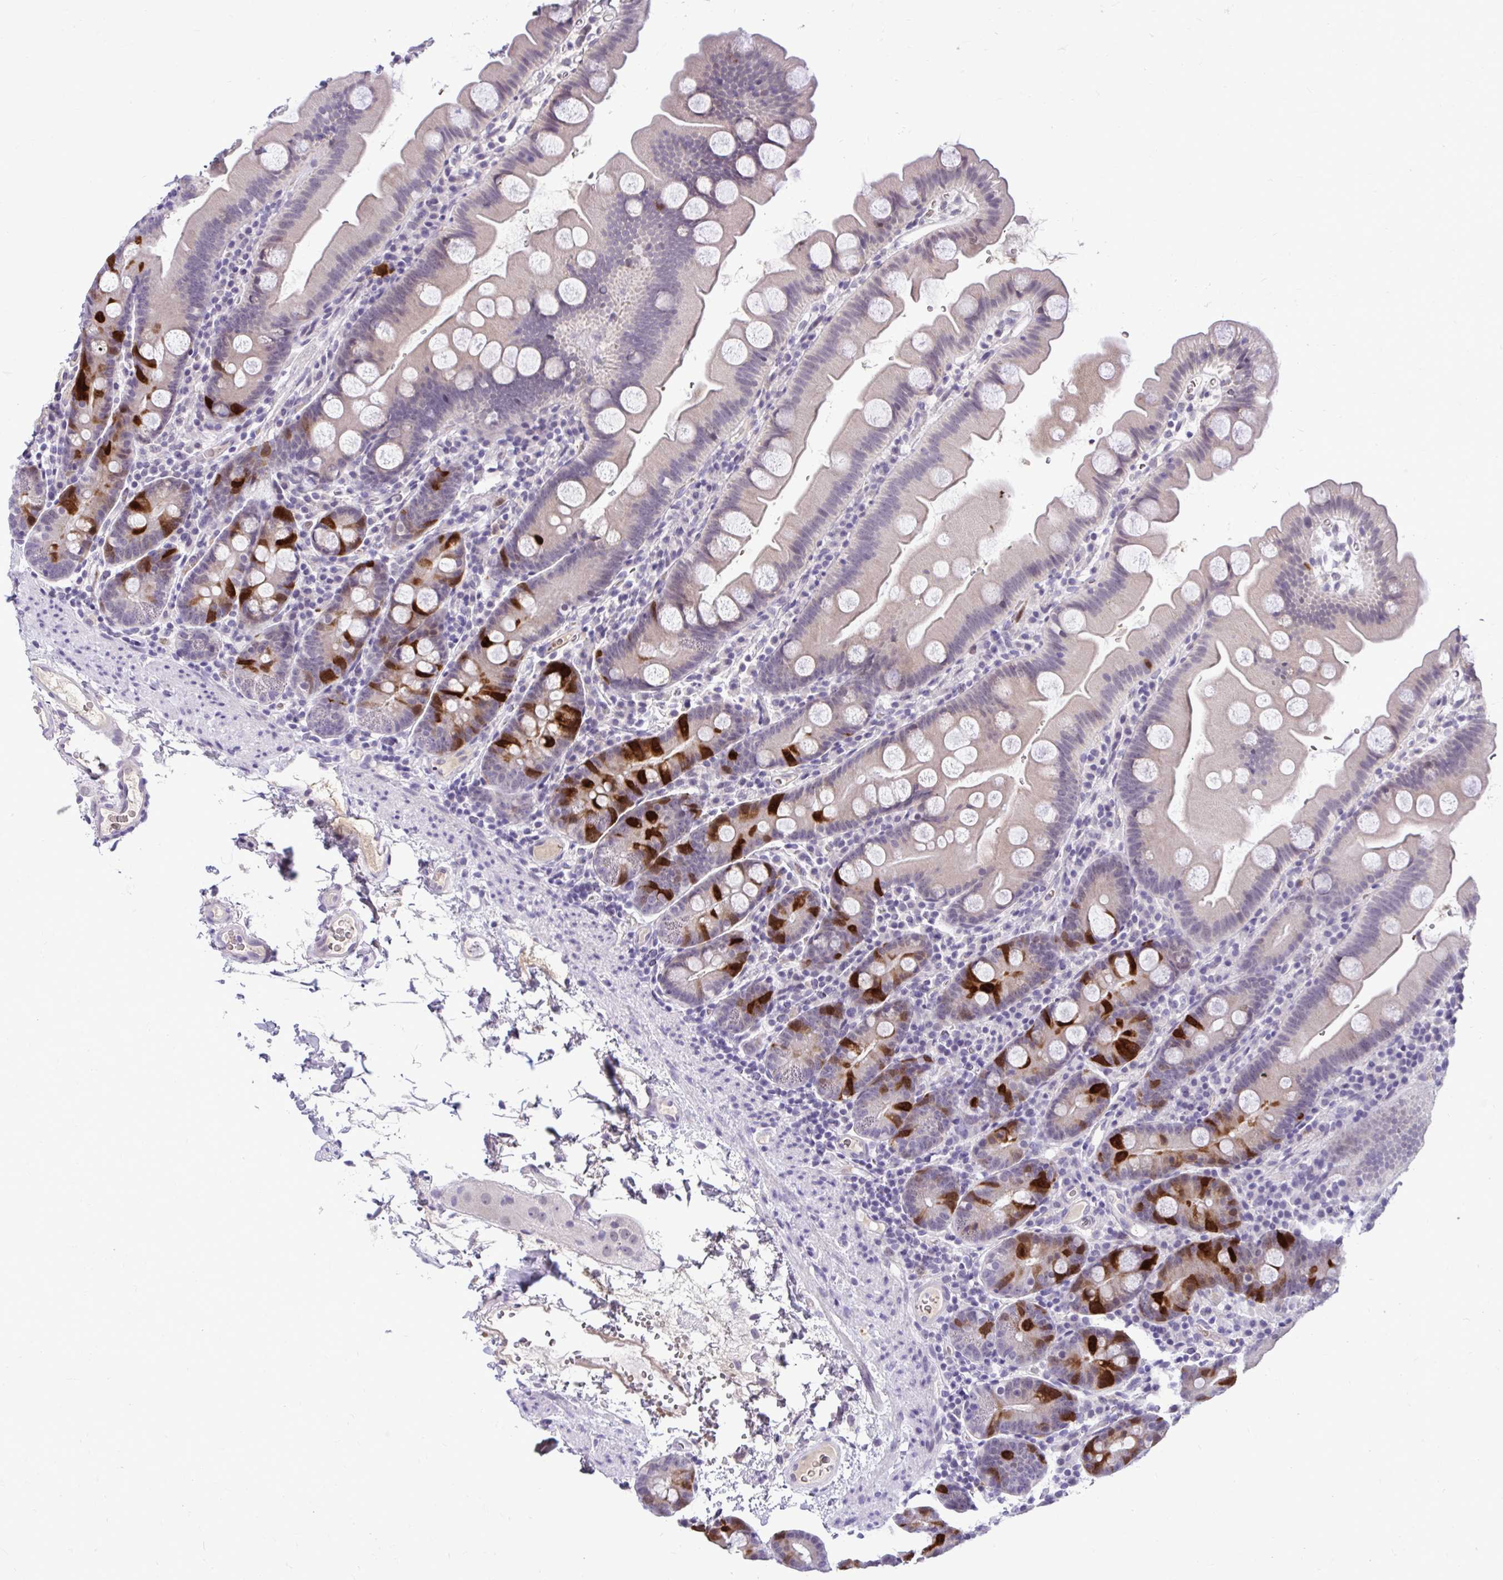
{"staining": {"intensity": "strong", "quantity": "25%-75%", "location": "cytoplasmic/membranous,nuclear"}, "tissue": "small intestine", "cell_type": "Glandular cells", "image_type": "normal", "snomed": [{"axis": "morphology", "description": "Normal tissue, NOS"}, {"axis": "topography", "description": "Small intestine"}], "caption": "The immunohistochemical stain labels strong cytoplasmic/membranous,nuclear staining in glandular cells of normal small intestine.", "gene": "CDC20", "patient": {"sex": "female", "age": 68}}